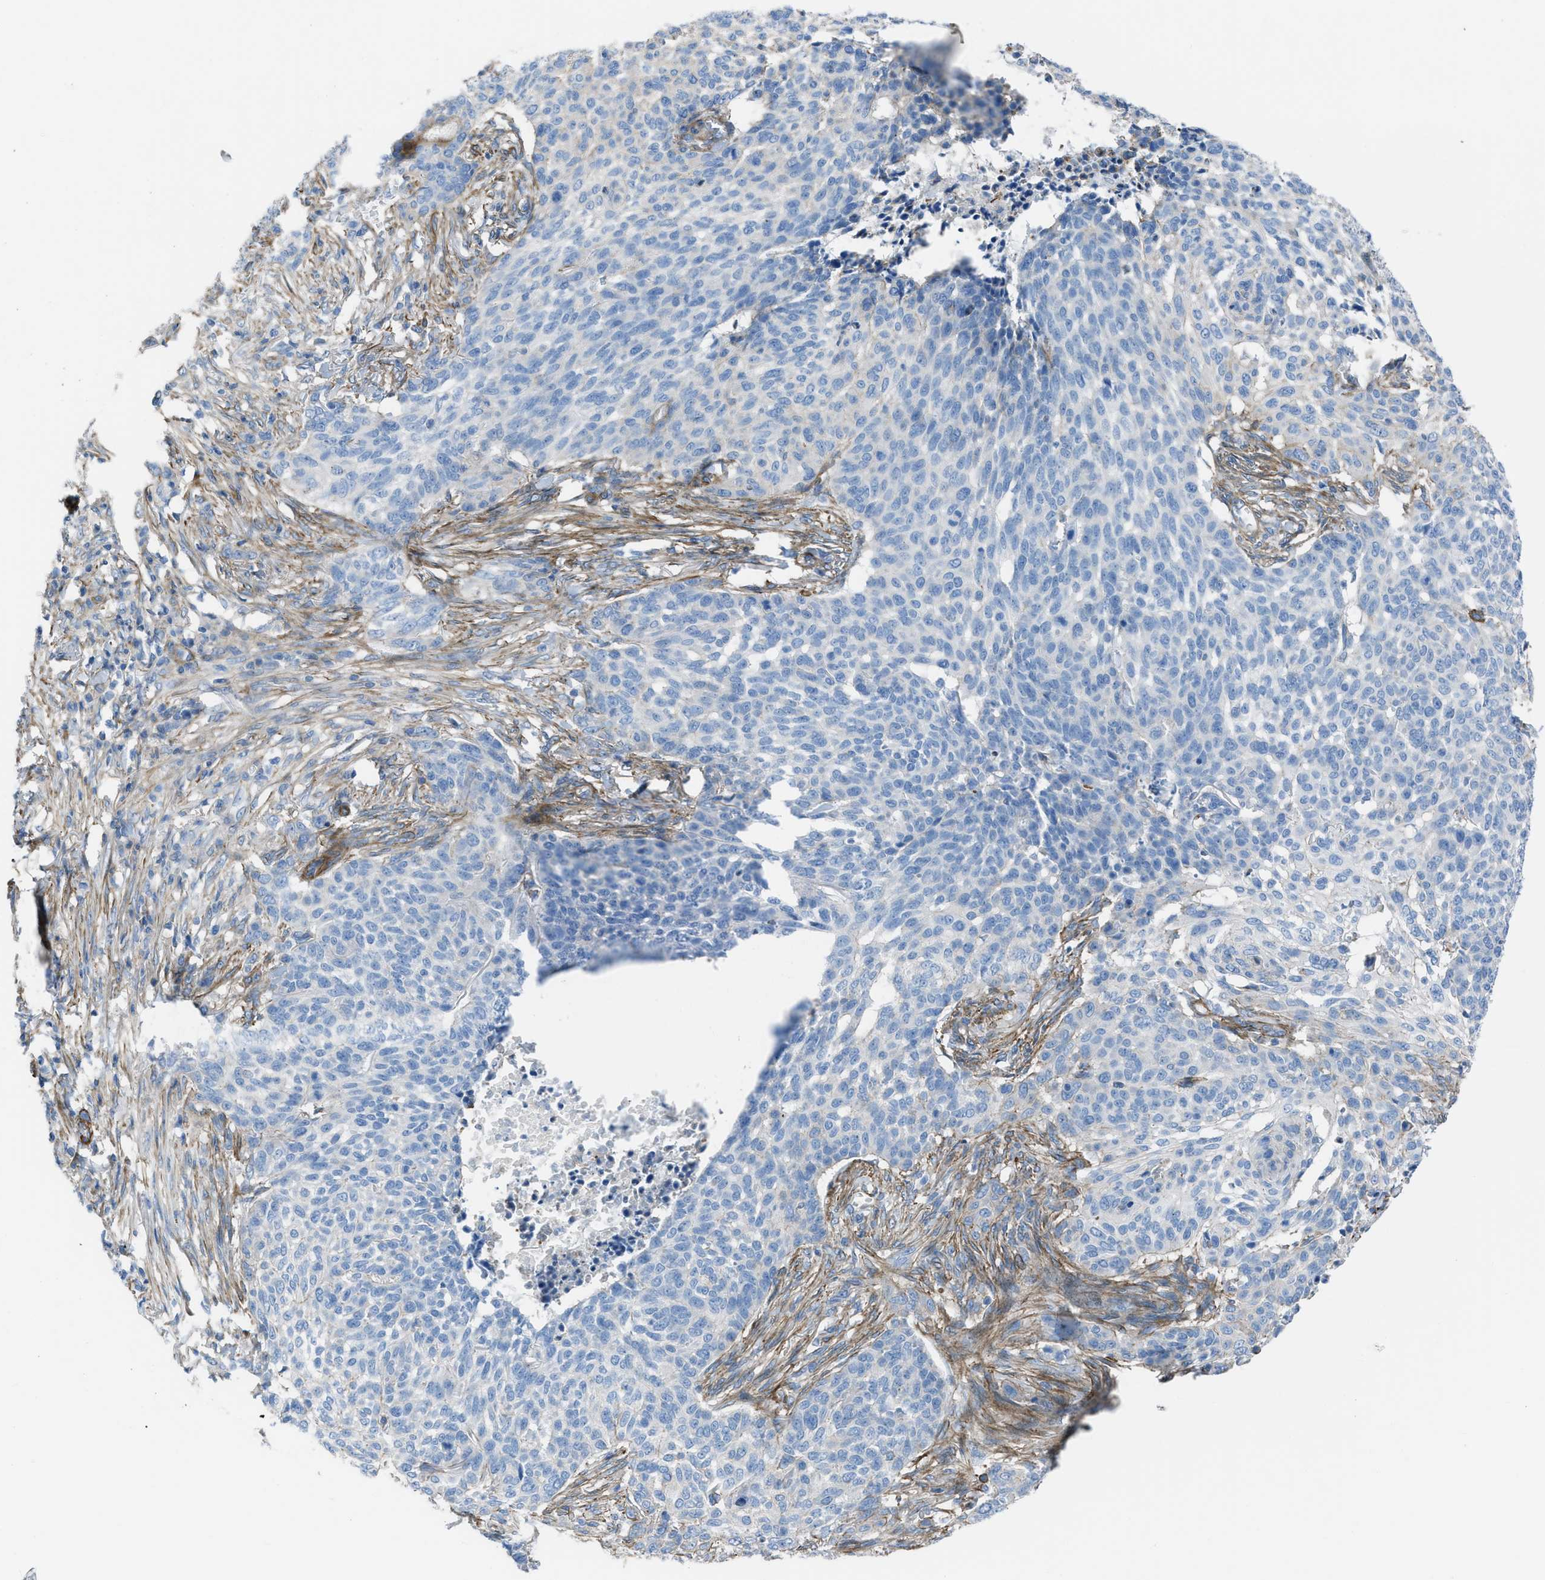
{"staining": {"intensity": "negative", "quantity": "none", "location": "none"}, "tissue": "skin cancer", "cell_type": "Tumor cells", "image_type": "cancer", "snomed": [{"axis": "morphology", "description": "Basal cell carcinoma"}, {"axis": "topography", "description": "Skin"}], "caption": "Immunohistochemical staining of skin basal cell carcinoma demonstrates no significant staining in tumor cells.", "gene": "KCNH7", "patient": {"sex": "male", "age": 85}}